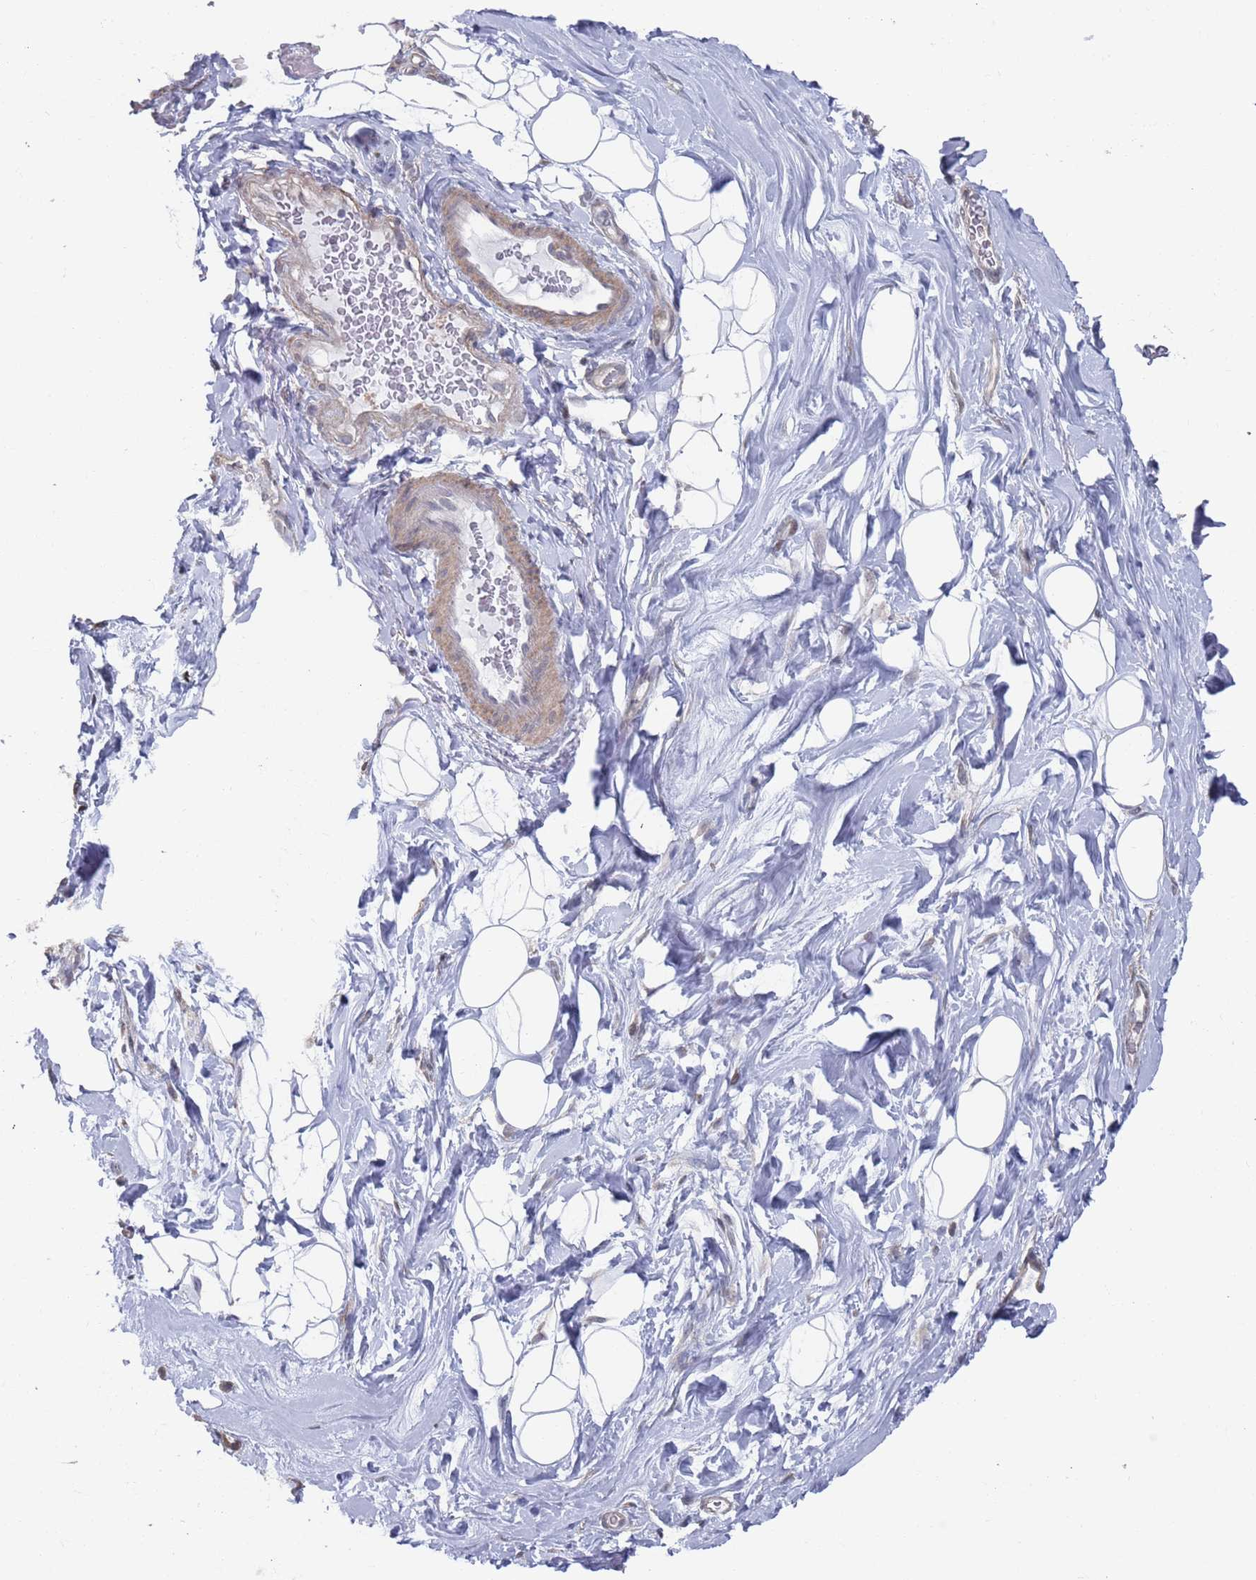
{"staining": {"intensity": "weak", "quantity": "25%-75%", "location": "cytoplasmic/membranous"}, "tissue": "adipose tissue", "cell_type": "Adipocytes", "image_type": "normal", "snomed": [{"axis": "morphology", "description": "Normal tissue, NOS"}, {"axis": "topography", "description": "Breast"}], "caption": "Immunohistochemical staining of normal adipose tissue demonstrates weak cytoplasmic/membranous protein positivity in approximately 25%-75% of adipocytes.", "gene": "DGKD", "patient": {"sex": "female", "age": 26}}